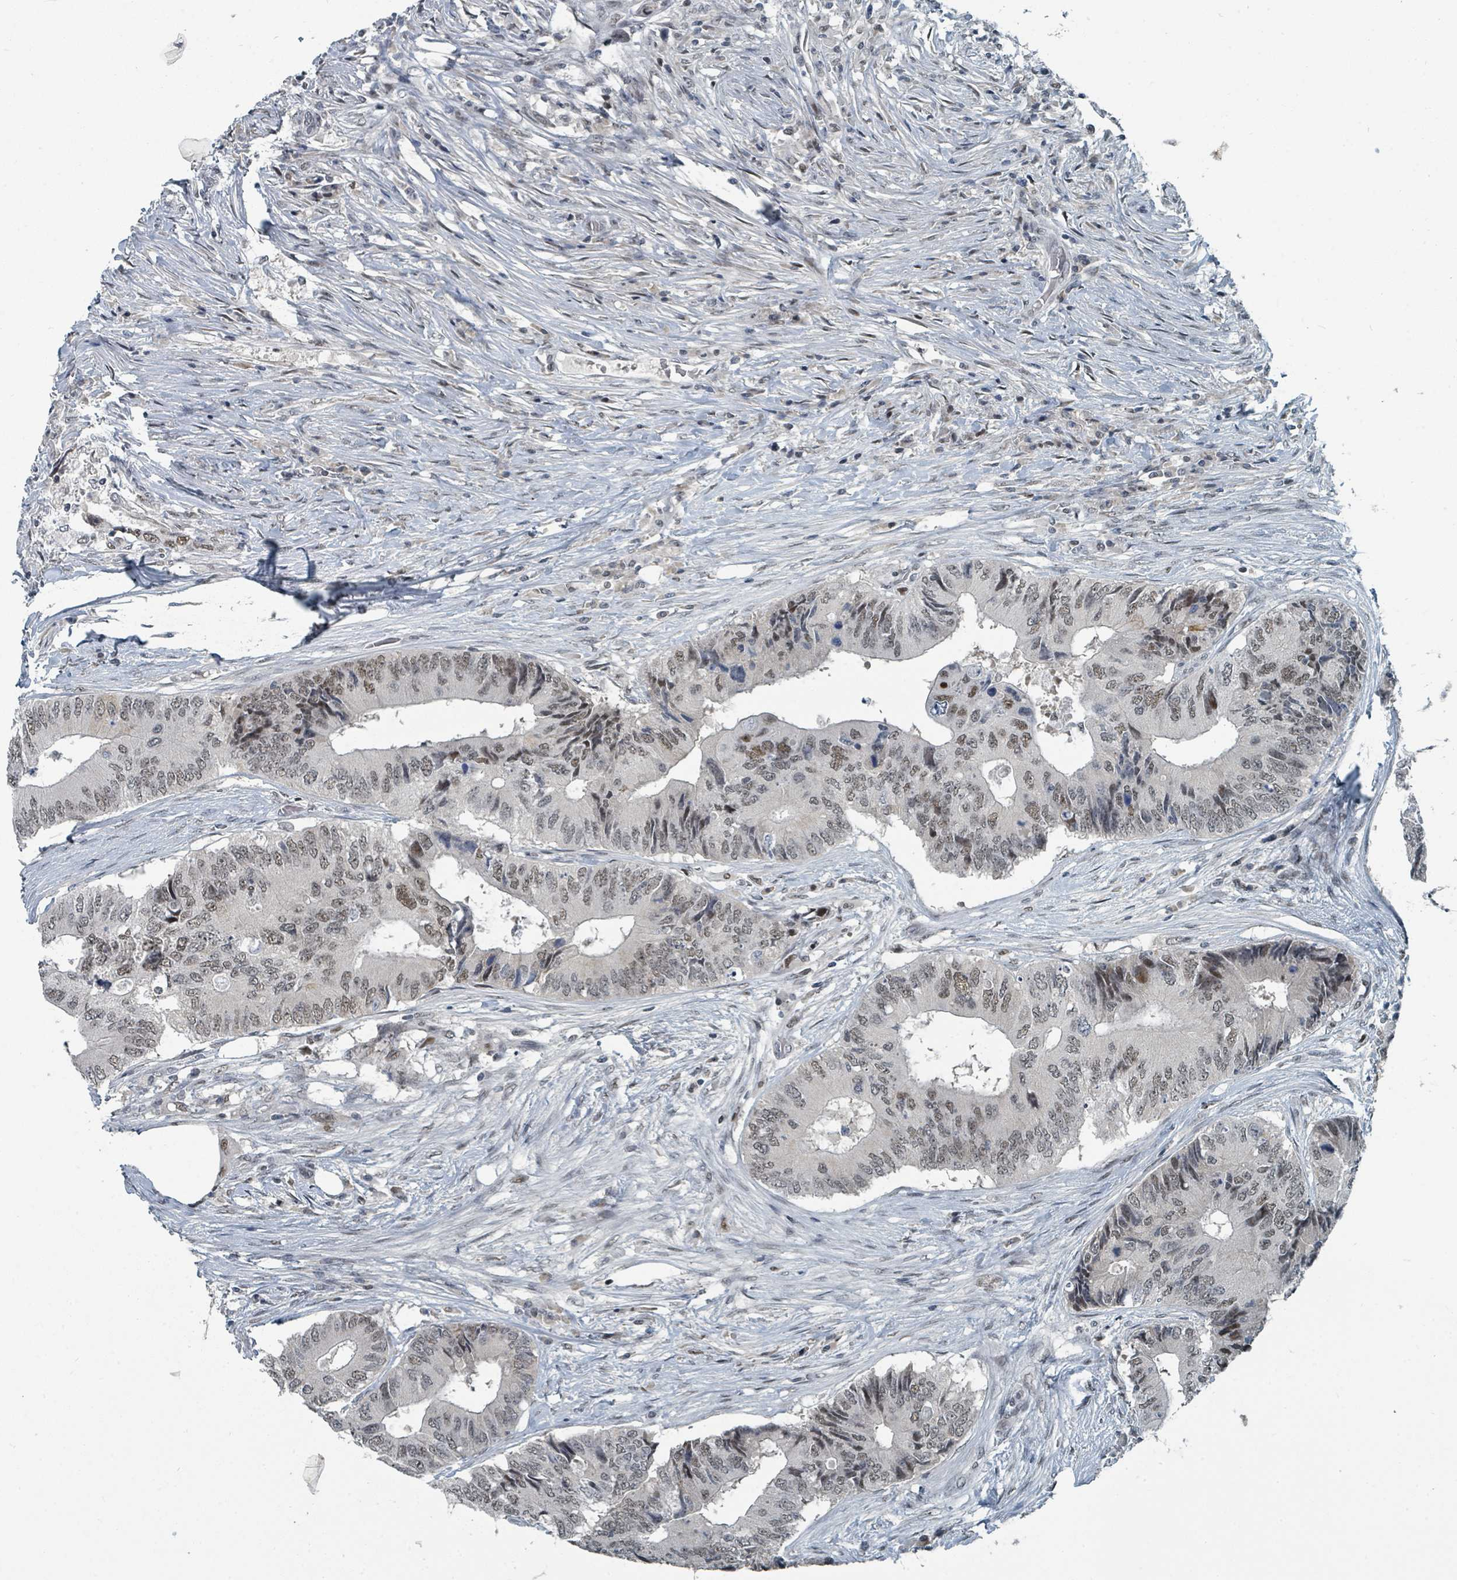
{"staining": {"intensity": "weak", "quantity": ">75%", "location": "nuclear"}, "tissue": "colorectal cancer", "cell_type": "Tumor cells", "image_type": "cancer", "snomed": [{"axis": "morphology", "description": "Adenocarcinoma, NOS"}, {"axis": "topography", "description": "Colon"}], "caption": "Immunohistochemistry of human colorectal adenocarcinoma demonstrates low levels of weak nuclear expression in about >75% of tumor cells.", "gene": "UCK1", "patient": {"sex": "male", "age": 71}}